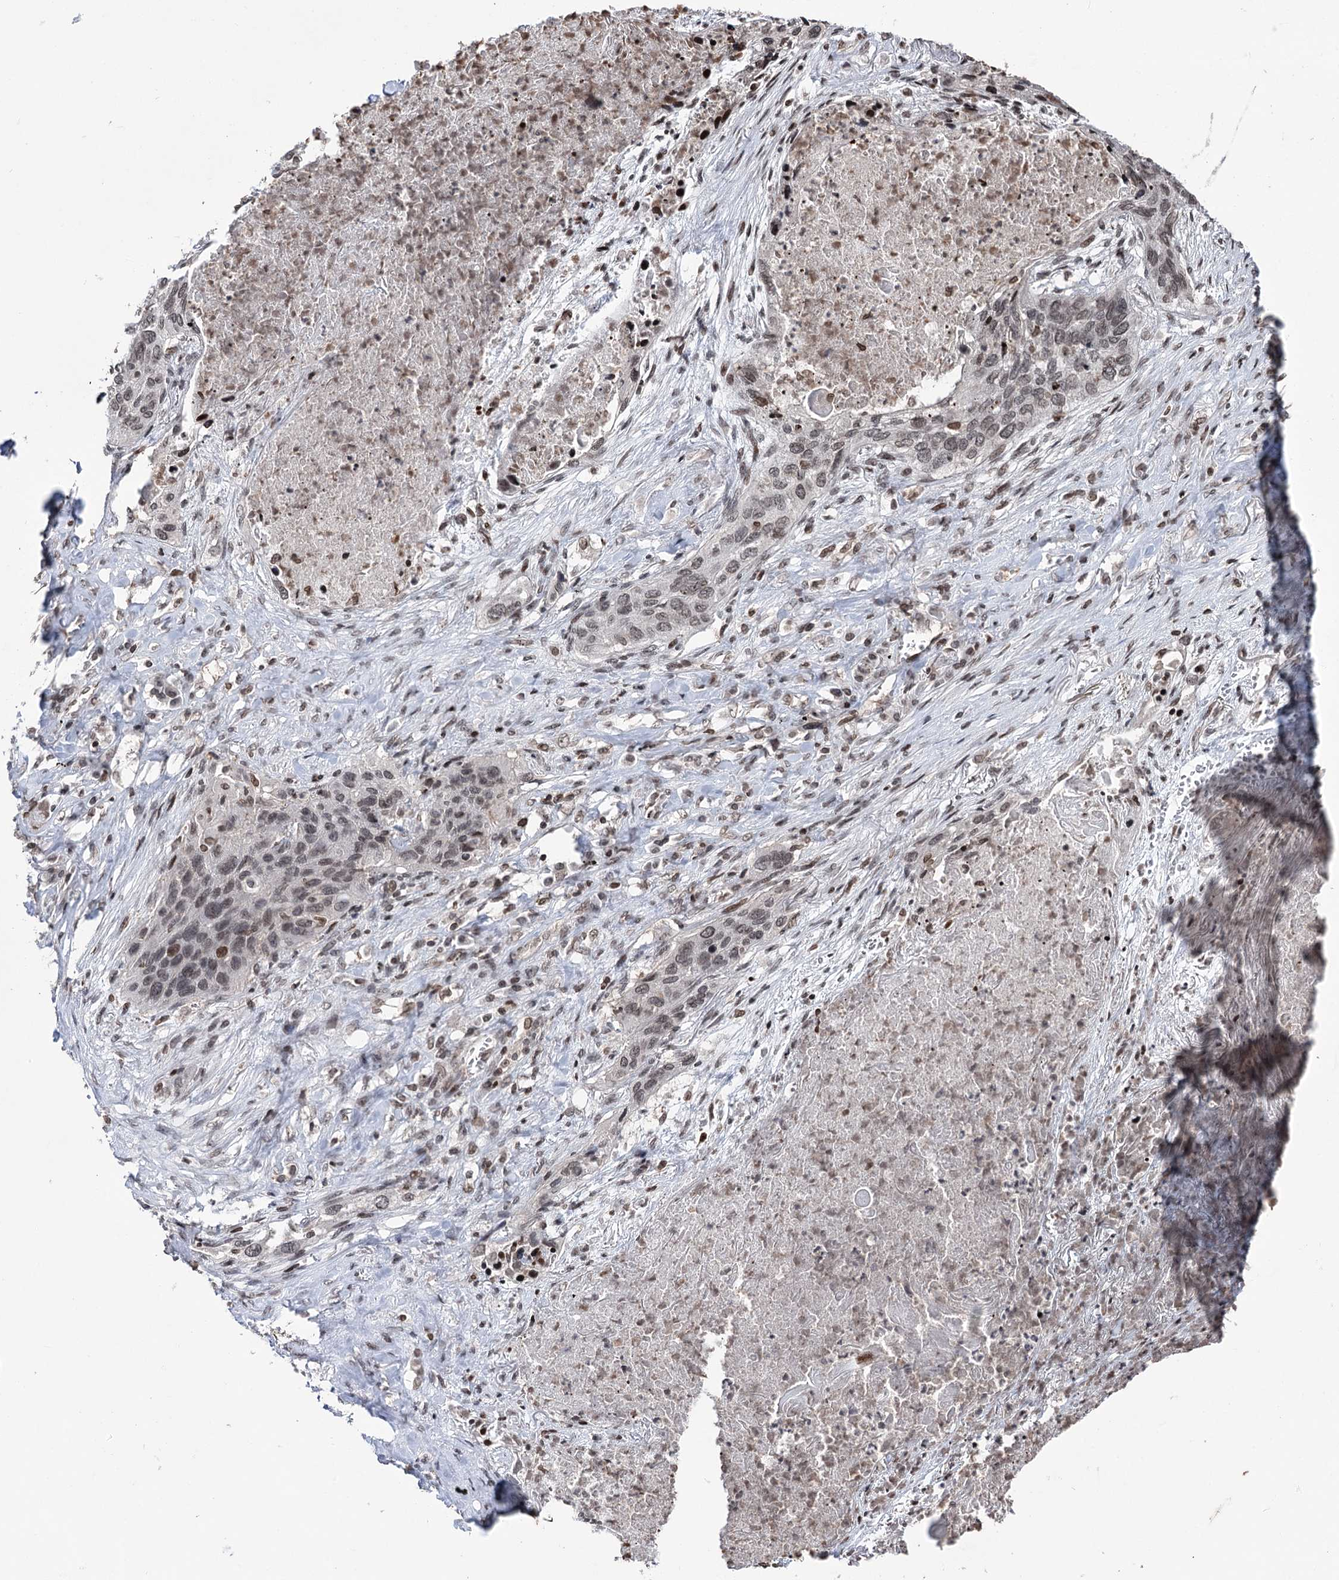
{"staining": {"intensity": "moderate", "quantity": "<25%", "location": "nuclear"}, "tissue": "lung cancer", "cell_type": "Tumor cells", "image_type": "cancer", "snomed": [{"axis": "morphology", "description": "Squamous cell carcinoma, NOS"}, {"axis": "topography", "description": "Lung"}], "caption": "The photomicrograph shows staining of squamous cell carcinoma (lung), revealing moderate nuclear protein staining (brown color) within tumor cells.", "gene": "CCDC77", "patient": {"sex": "female", "age": 63}}